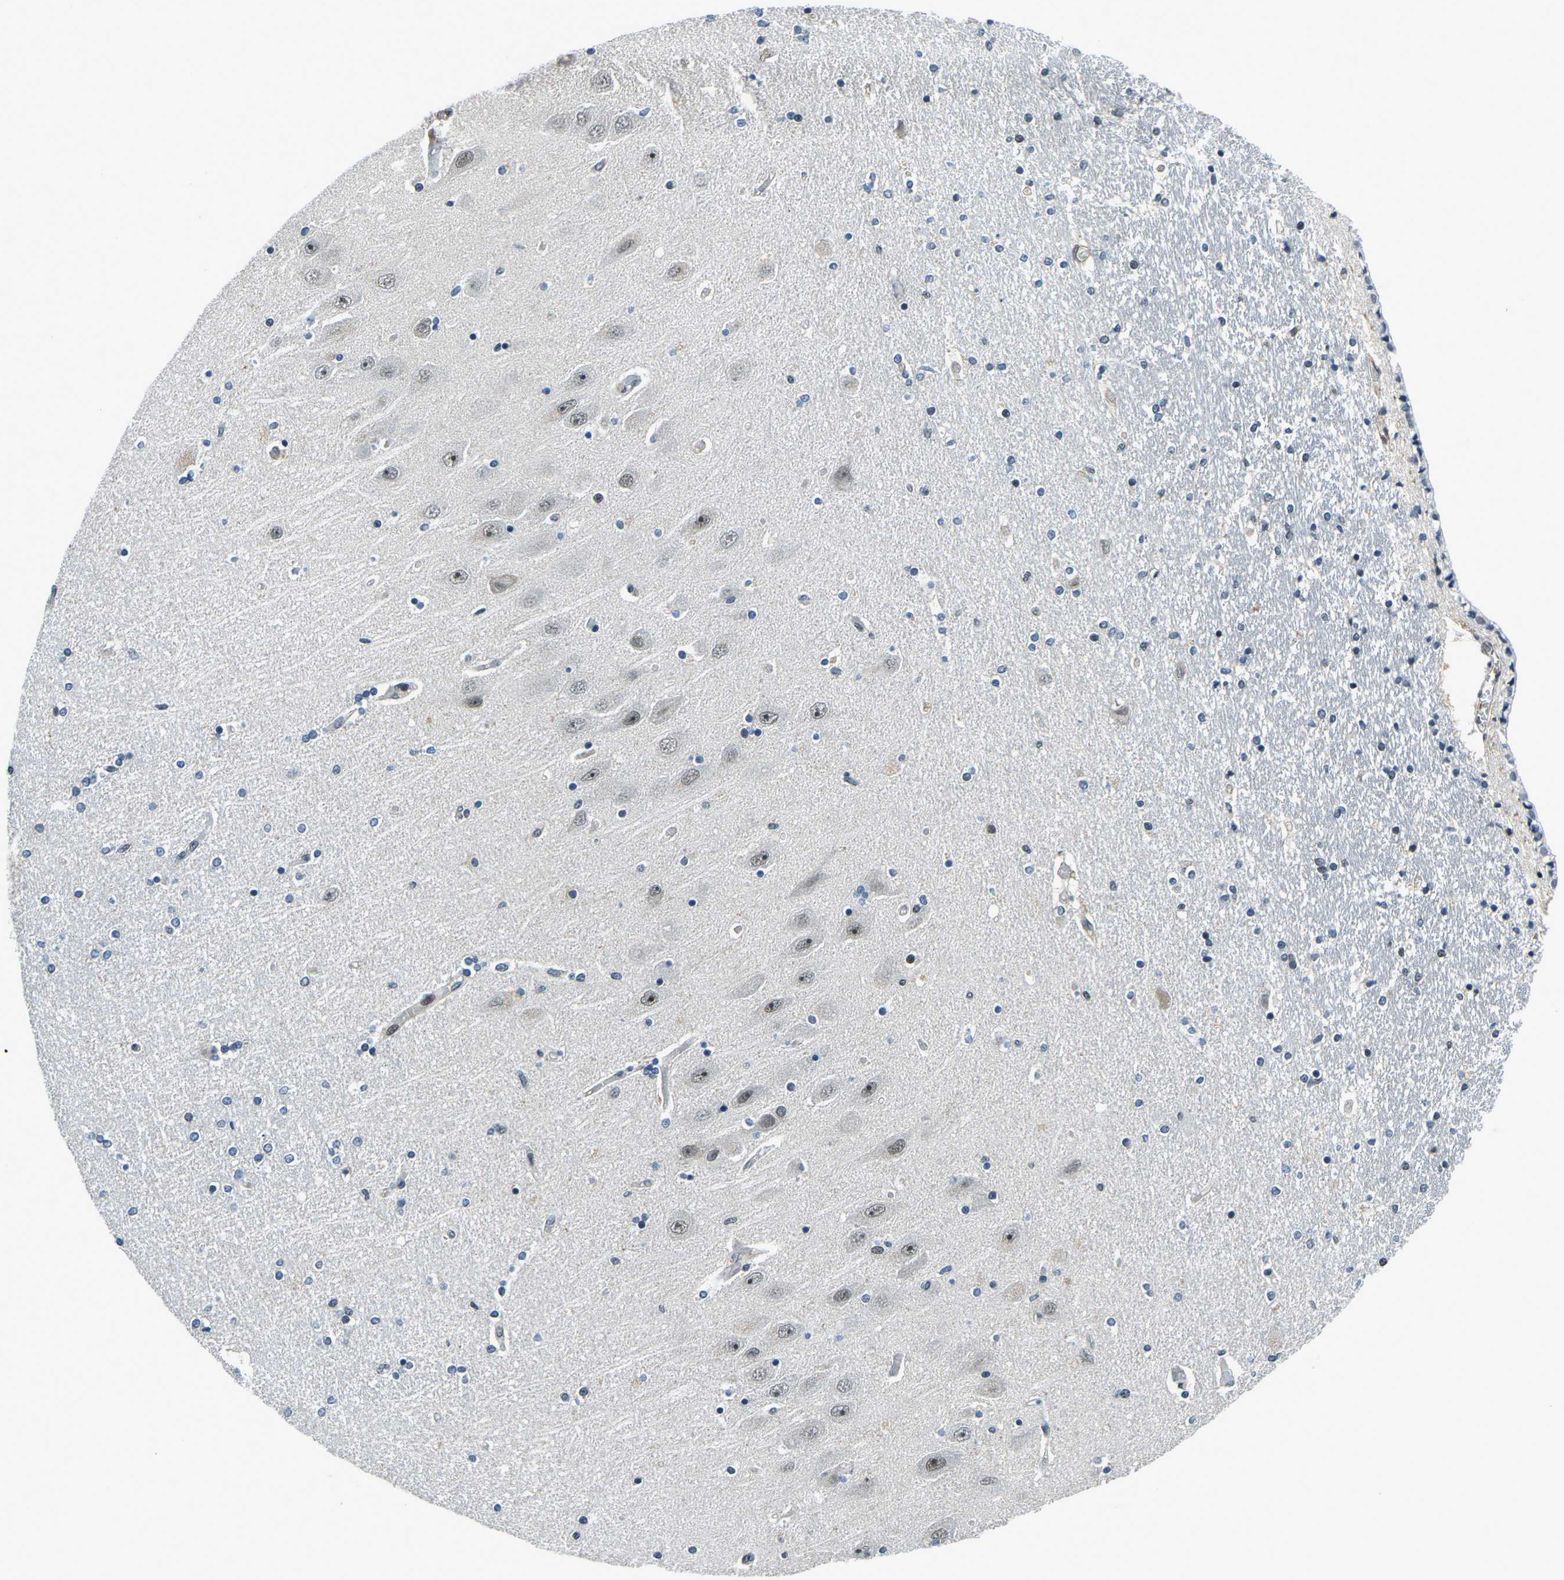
{"staining": {"intensity": "negative", "quantity": "none", "location": "none"}, "tissue": "hippocampus", "cell_type": "Glial cells", "image_type": "normal", "snomed": [{"axis": "morphology", "description": "Normal tissue, NOS"}, {"axis": "topography", "description": "Hippocampus"}], "caption": "Benign hippocampus was stained to show a protein in brown. There is no significant staining in glial cells. (Stains: DAB (3,3'-diaminobenzidine) immunohistochemistry (IHC) with hematoxylin counter stain, Microscopy: brightfield microscopy at high magnification).", "gene": "PRCC", "patient": {"sex": "female", "age": 54}}